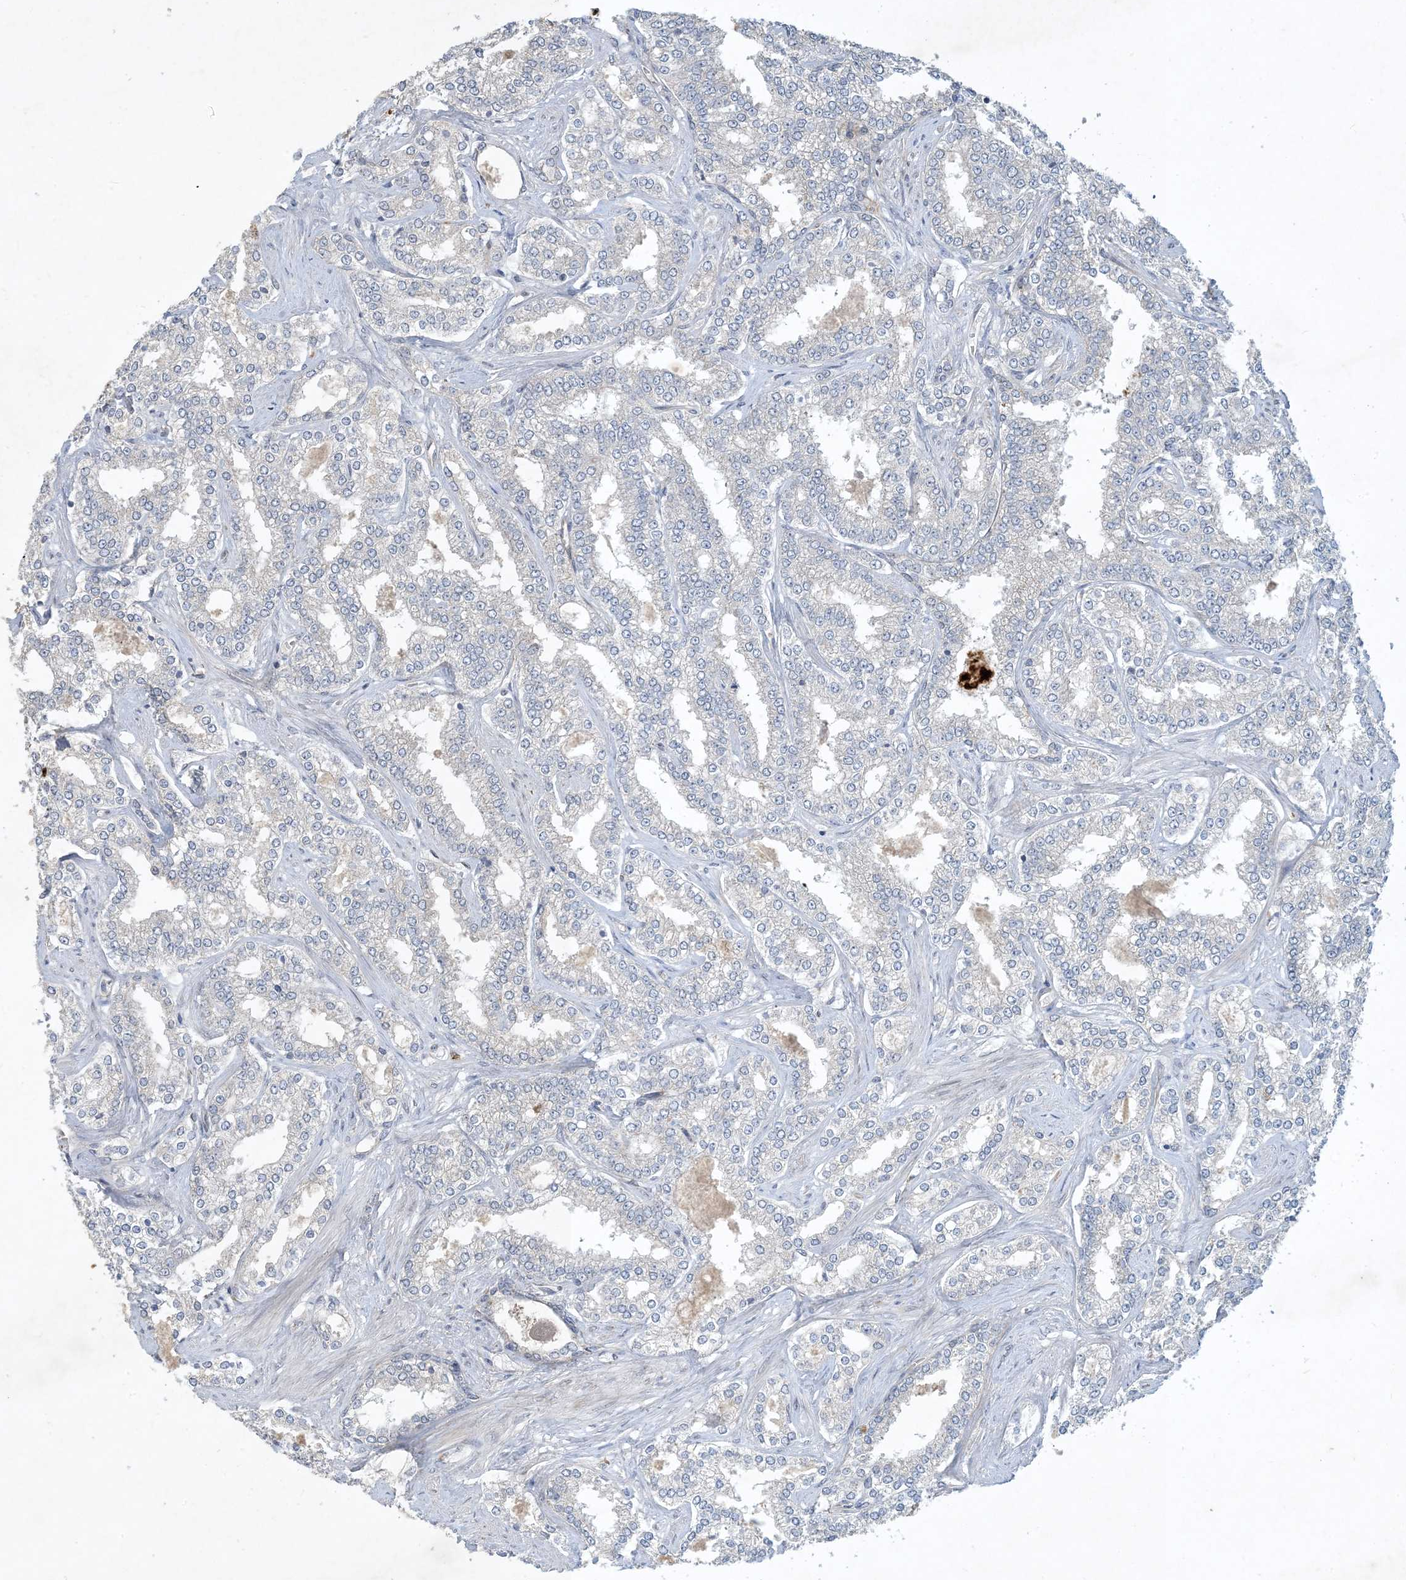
{"staining": {"intensity": "negative", "quantity": "none", "location": "none"}, "tissue": "prostate cancer", "cell_type": "Tumor cells", "image_type": "cancer", "snomed": [{"axis": "morphology", "description": "Normal tissue, NOS"}, {"axis": "morphology", "description": "Adenocarcinoma, High grade"}, {"axis": "topography", "description": "Prostate"}], "caption": "The image reveals no staining of tumor cells in adenocarcinoma (high-grade) (prostate).", "gene": "CDS1", "patient": {"sex": "male", "age": 83}}